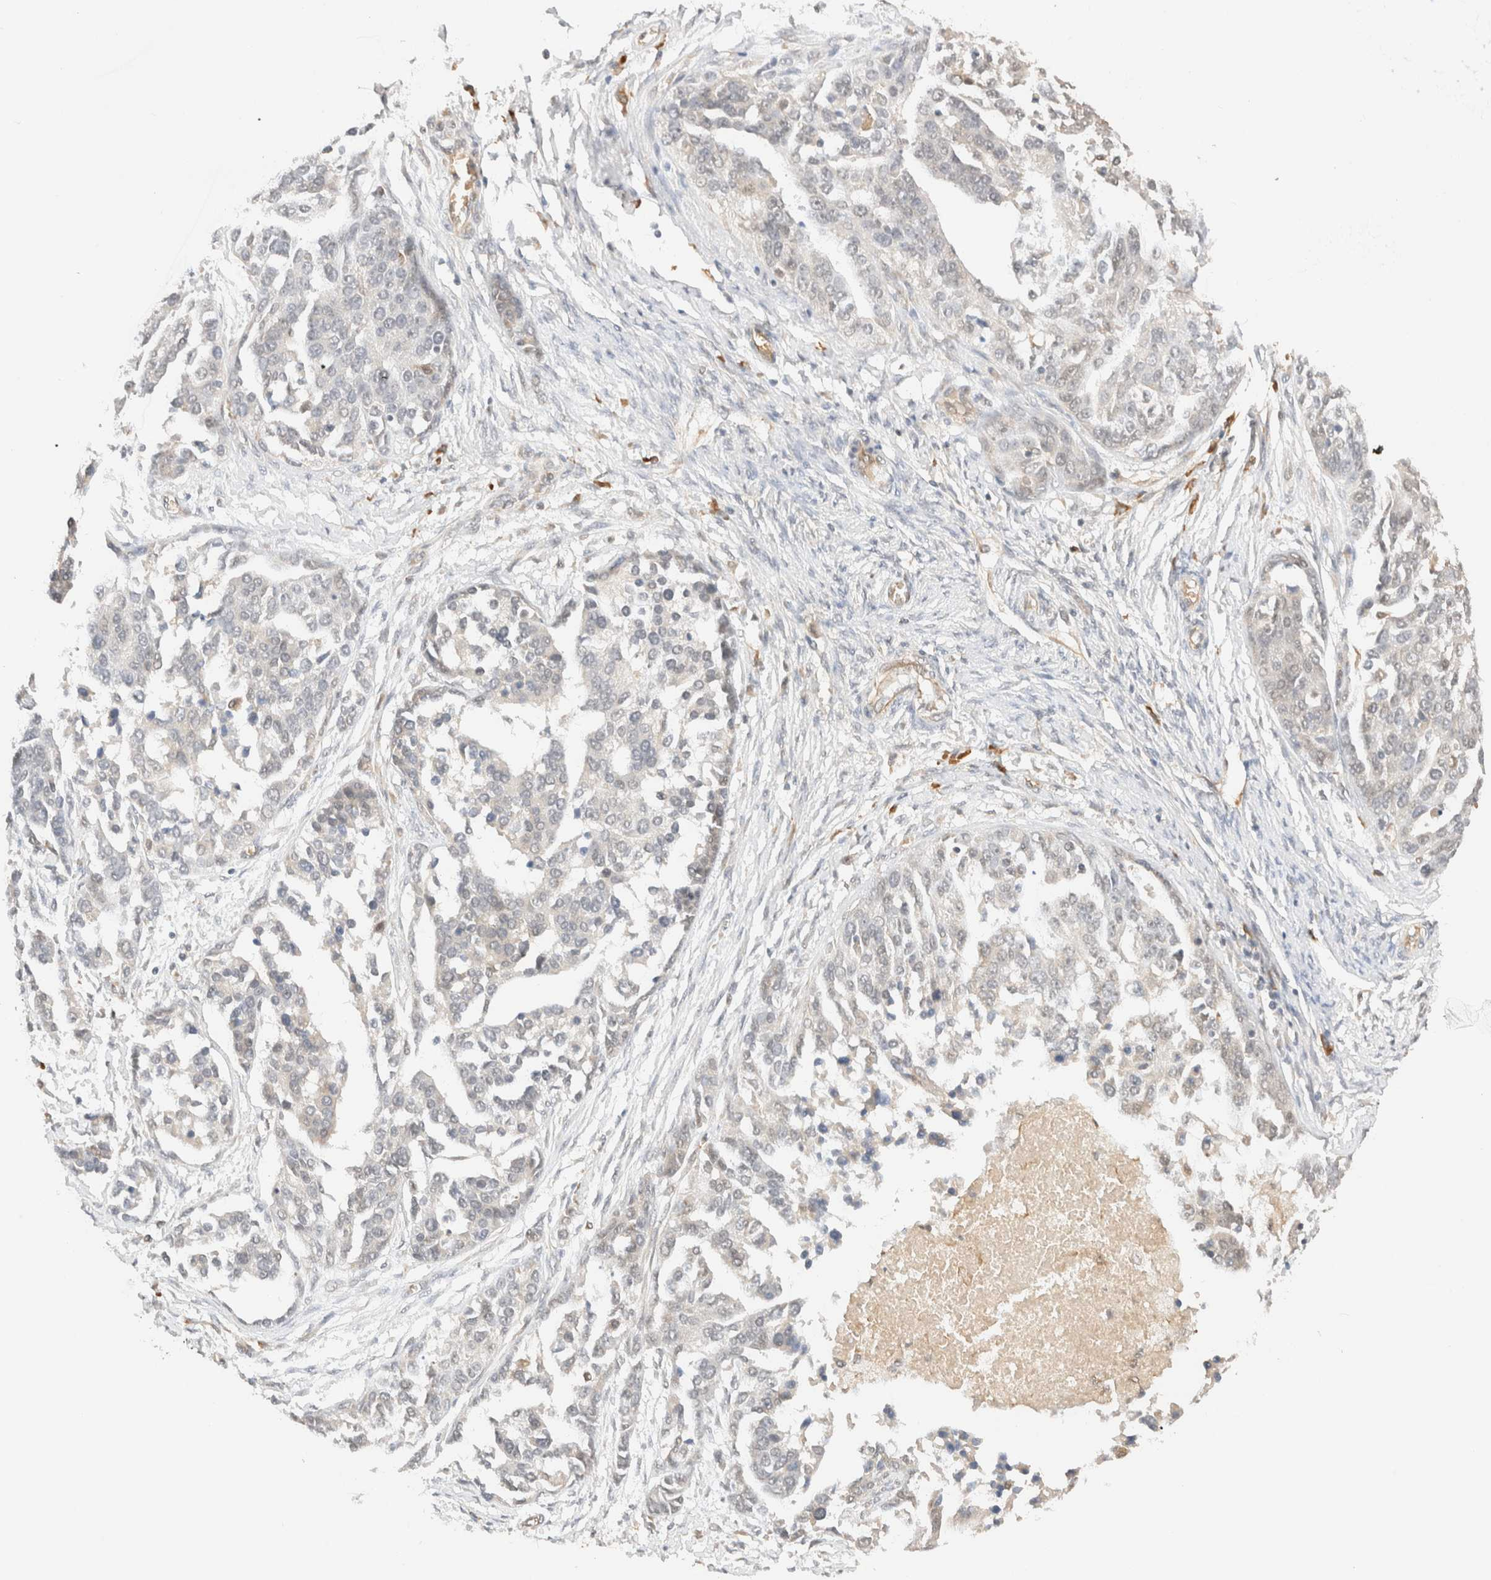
{"staining": {"intensity": "negative", "quantity": "none", "location": "none"}, "tissue": "ovarian cancer", "cell_type": "Tumor cells", "image_type": "cancer", "snomed": [{"axis": "morphology", "description": "Cystadenocarcinoma, serous, NOS"}, {"axis": "topography", "description": "Ovary"}], "caption": "The immunohistochemistry (IHC) micrograph has no significant staining in tumor cells of ovarian cancer tissue.", "gene": "SYVN1", "patient": {"sex": "female", "age": 44}}